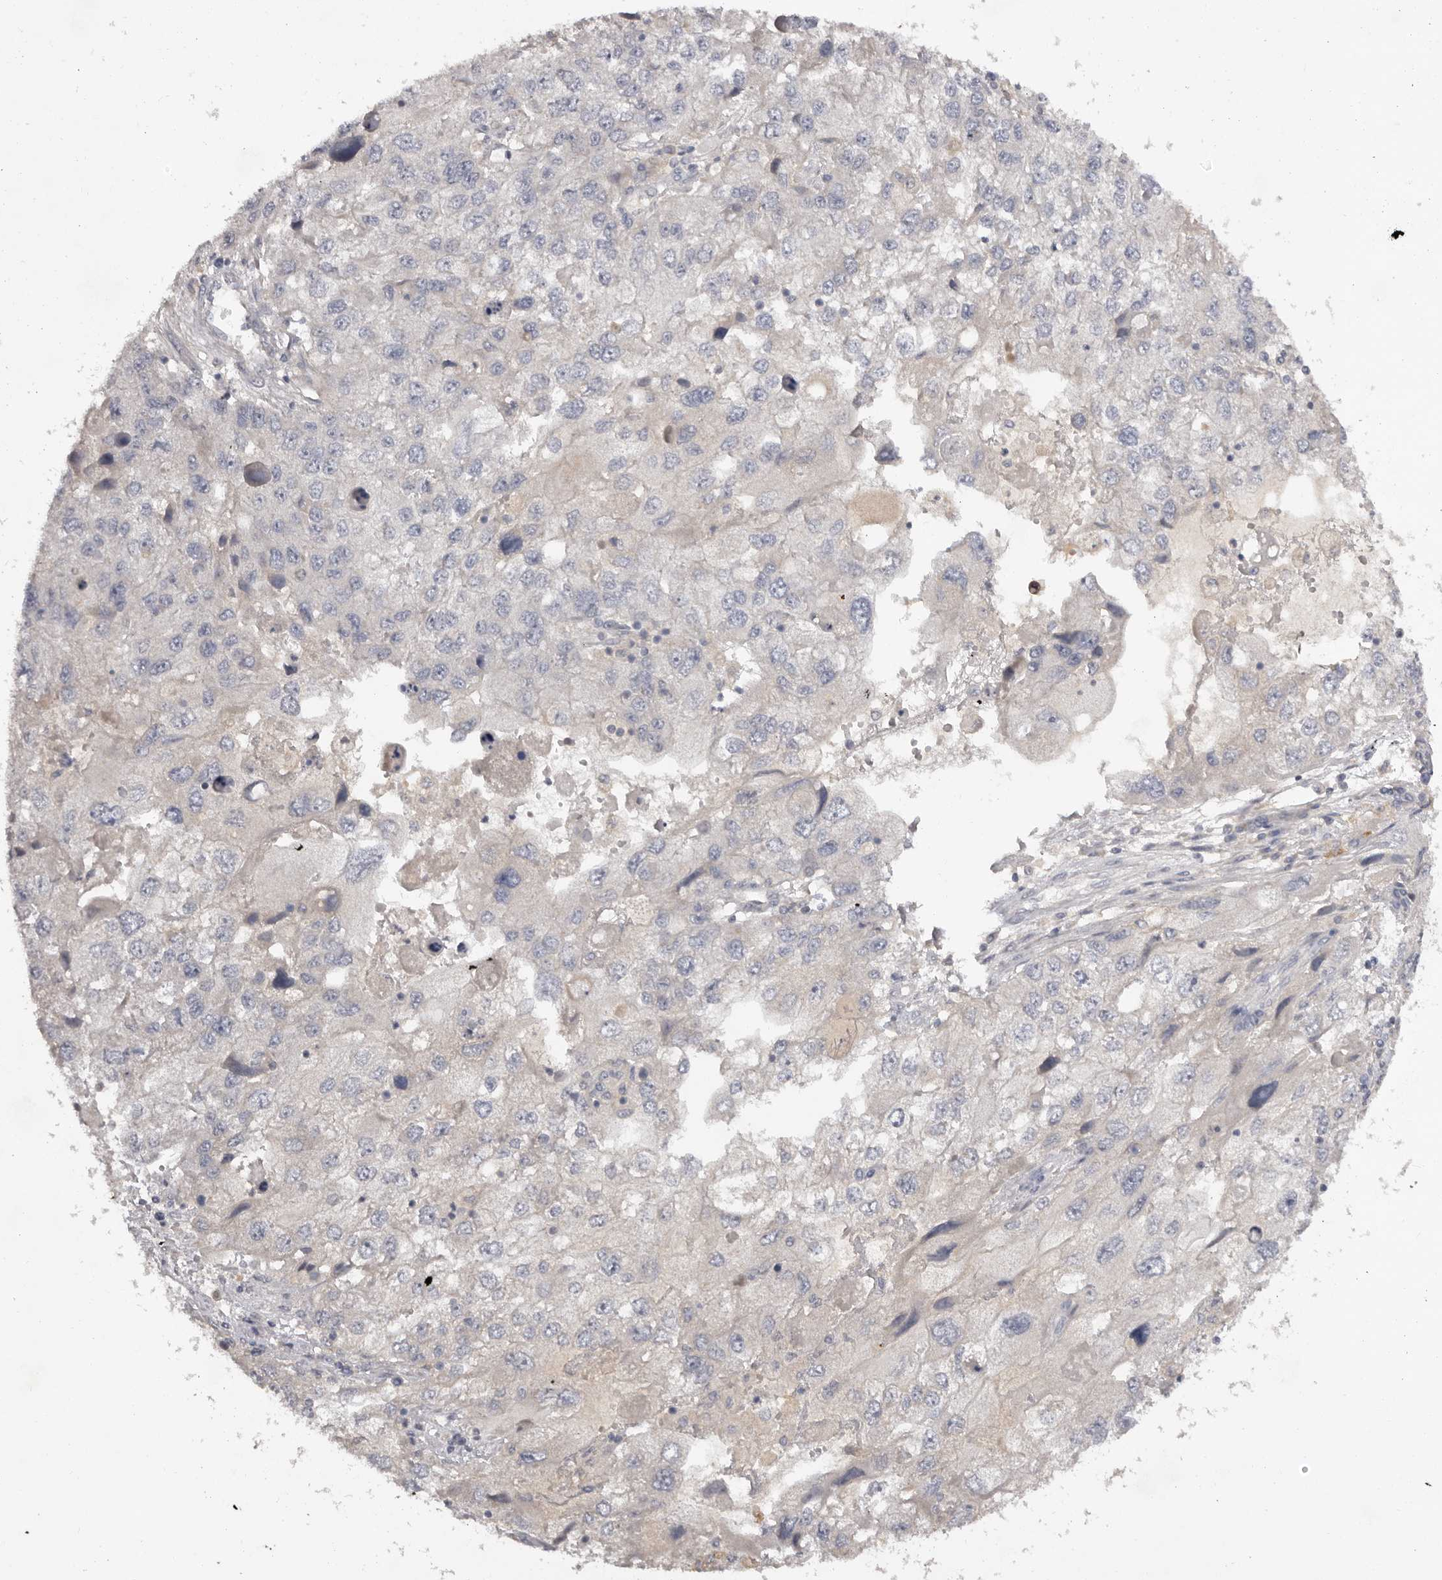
{"staining": {"intensity": "negative", "quantity": "none", "location": "none"}, "tissue": "endometrial cancer", "cell_type": "Tumor cells", "image_type": "cancer", "snomed": [{"axis": "morphology", "description": "Adenocarcinoma, NOS"}, {"axis": "topography", "description": "Endometrium"}], "caption": "Endometrial cancer (adenocarcinoma) was stained to show a protein in brown. There is no significant staining in tumor cells.", "gene": "SCUBE2", "patient": {"sex": "female", "age": 49}}